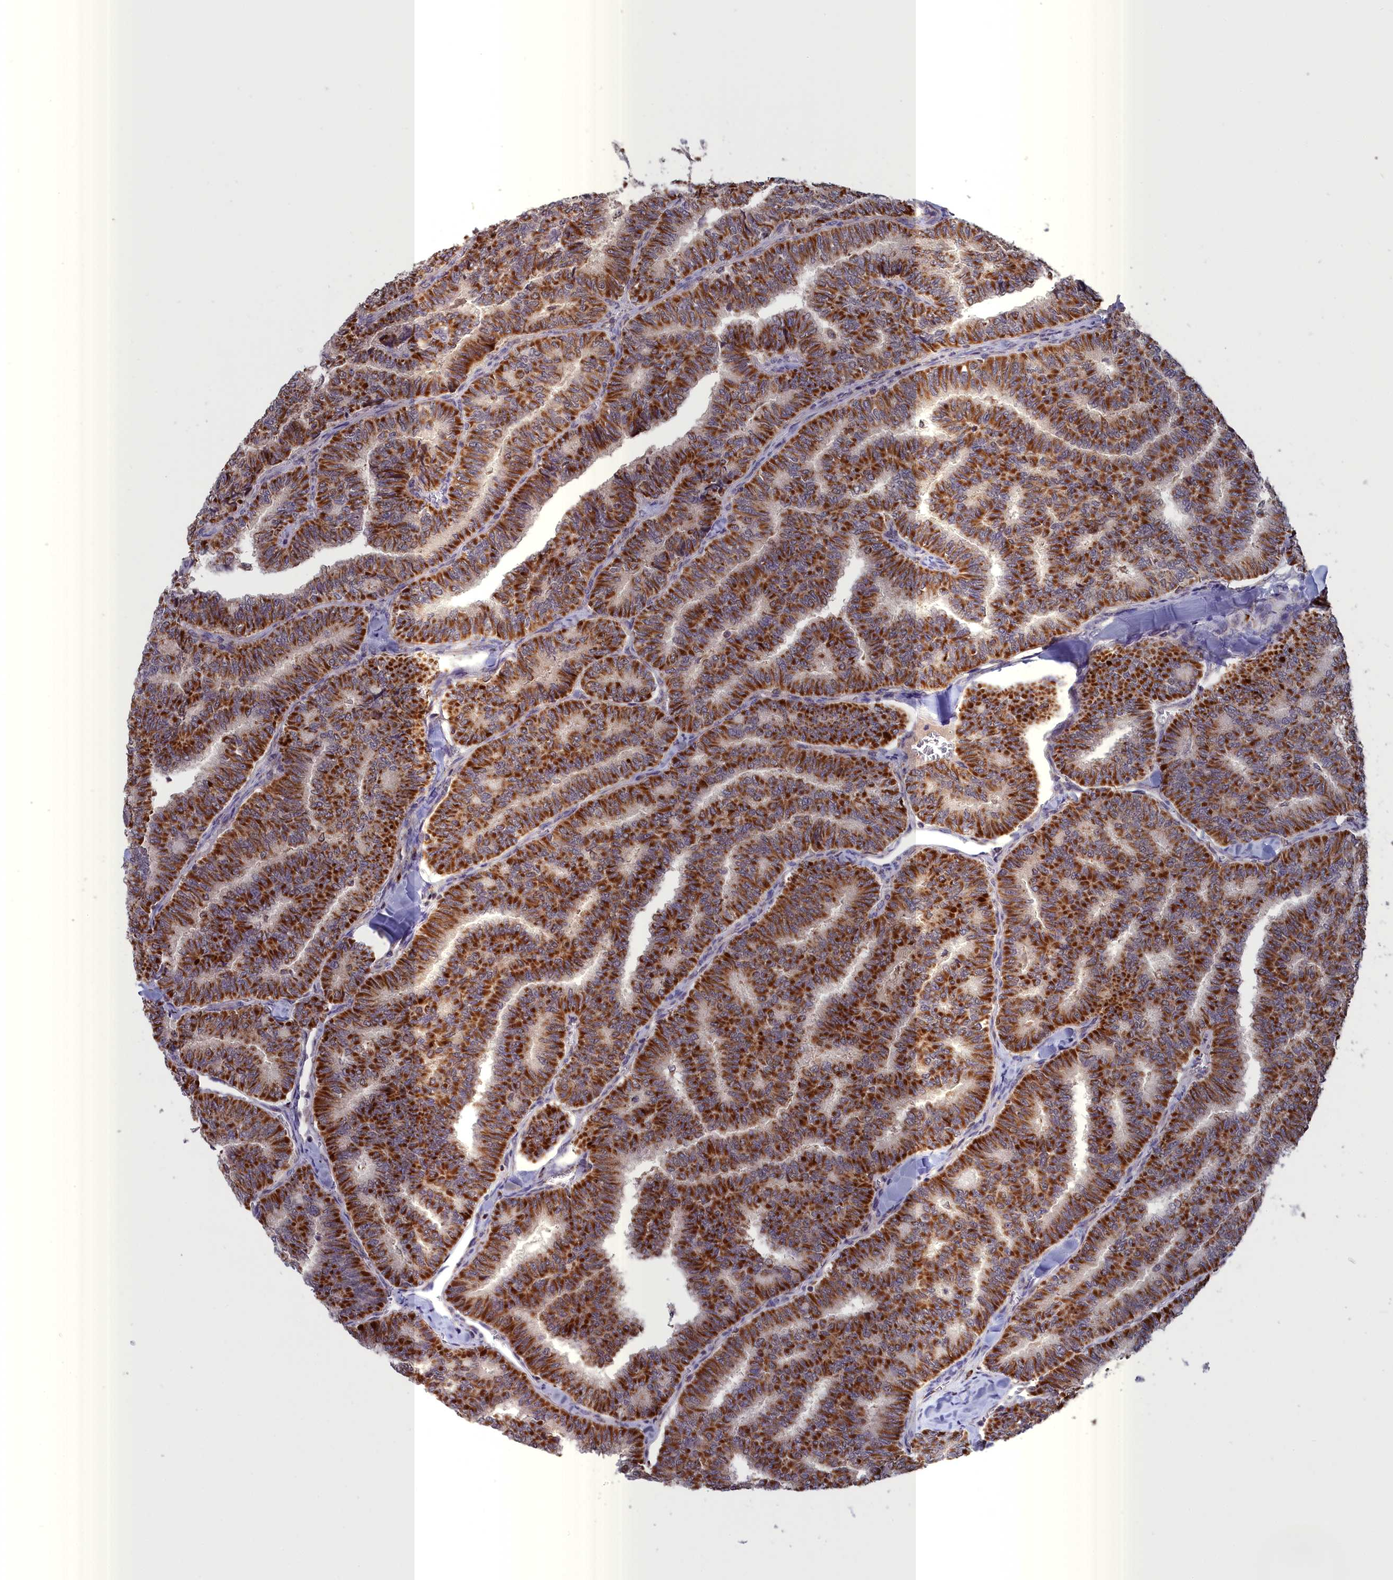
{"staining": {"intensity": "strong", "quantity": ">75%", "location": "cytoplasmic/membranous"}, "tissue": "thyroid cancer", "cell_type": "Tumor cells", "image_type": "cancer", "snomed": [{"axis": "morphology", "description": "Papillary adenocarcinoma, NOS"}, {"axis": "topography", "description": "Thyroid gland"}], "caption": "IHC (DAB (3,3'-diaminobenzidine)) staining of human thyroid cancer (papillary adenocarcinoma) shows strong cytoplasmic/membranous protein staining in about >75% of tumor cells.", "gene": "TIMM44", "patient": {"sex": "female", "age": 35}}